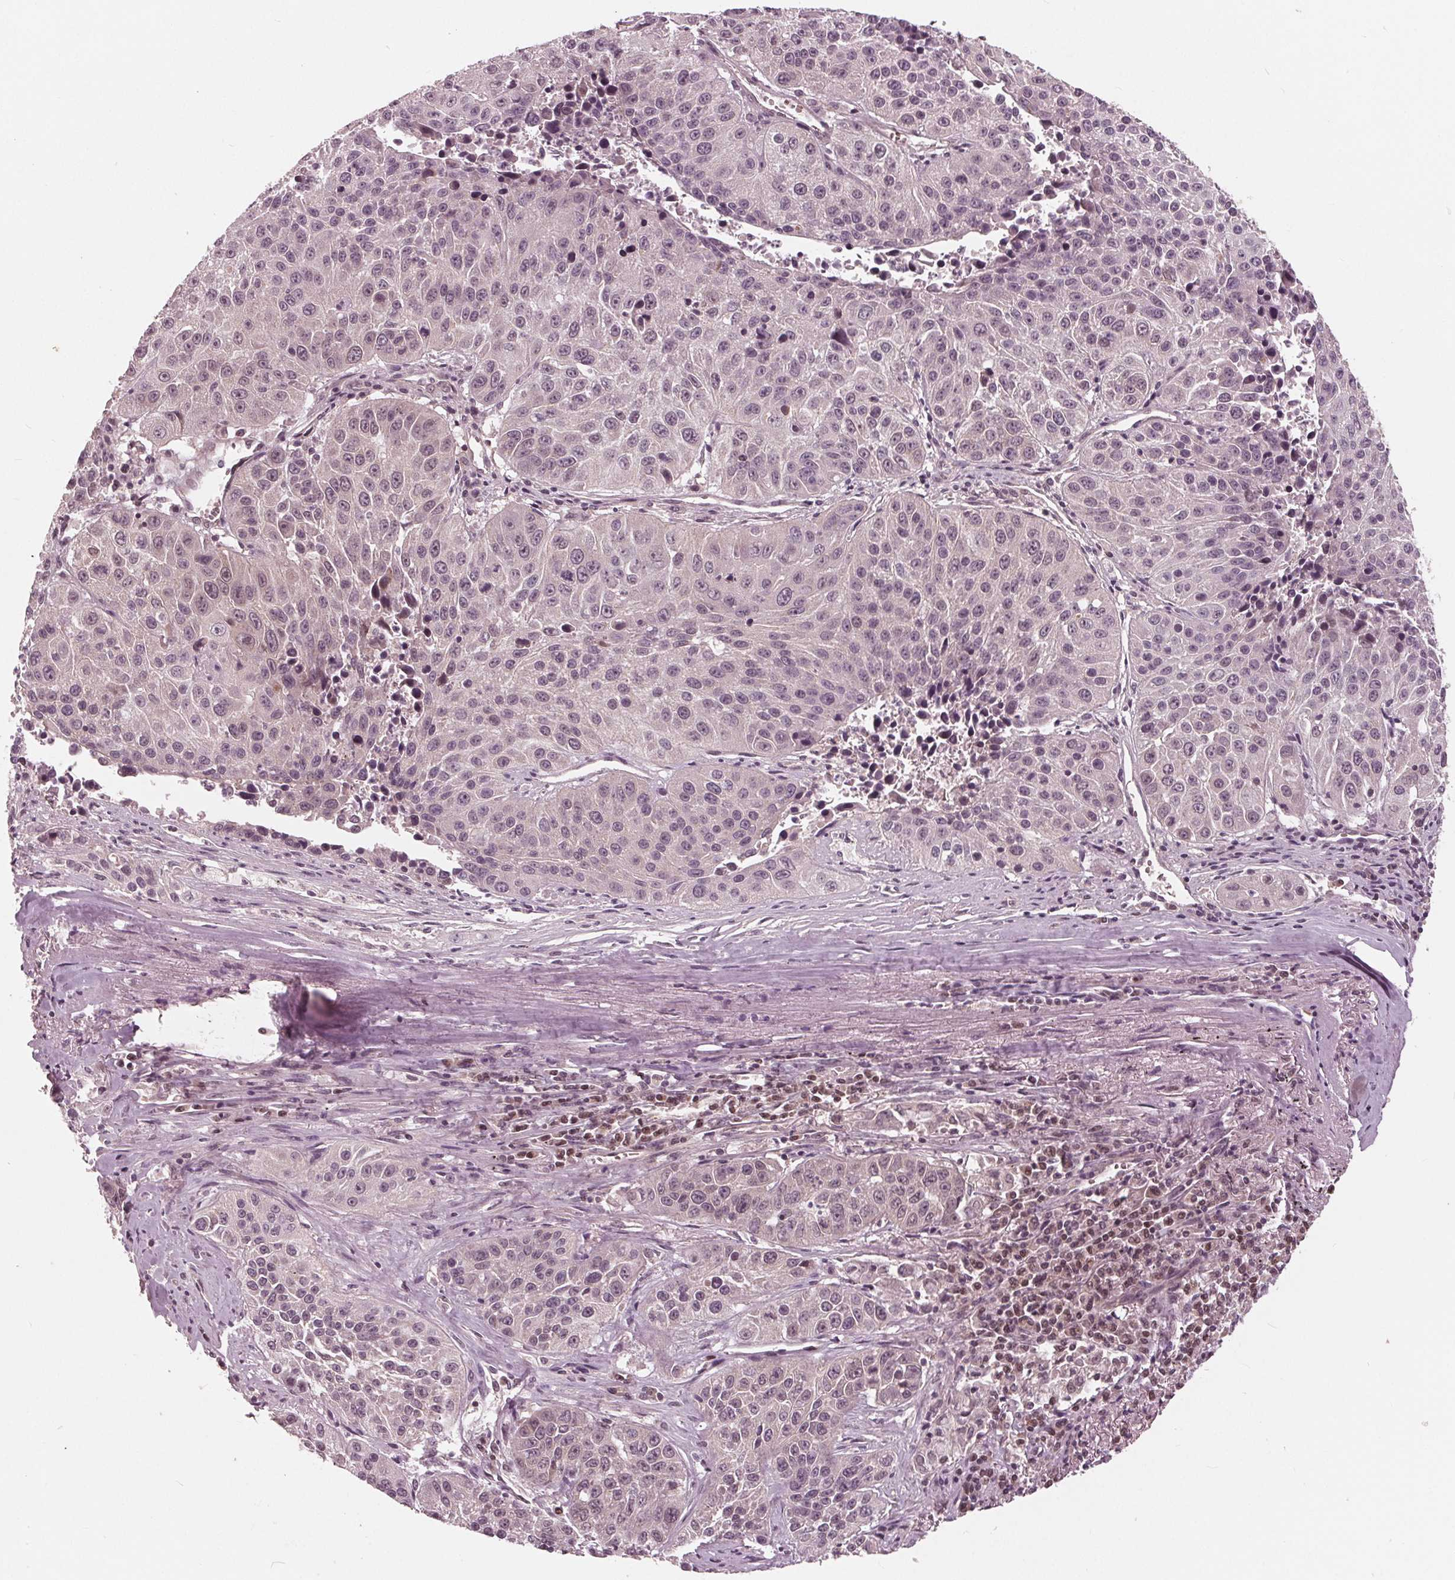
{"staining": {"intensity": "negative", "quantity": "none", "location": "none"}, "tissue": "lung cancer", "cell_type": "Tumor cells", "image_type": "cancer", "snomed": [{"axis": "morphology", "description": "Squamous cell carcinoma, NOS"}, {"axis": "topography", "description": "Lung"}], "caption": "A photomicrograph of lung cancer (squamous cell carcinoma) stained for a protein shows no brown staining in tumor cells. (Brightfield microscopy of DAB immunohistochemistry at high magnification).", "gene": "UBALD1", "patient": {"sex": "female", "age": 61}}